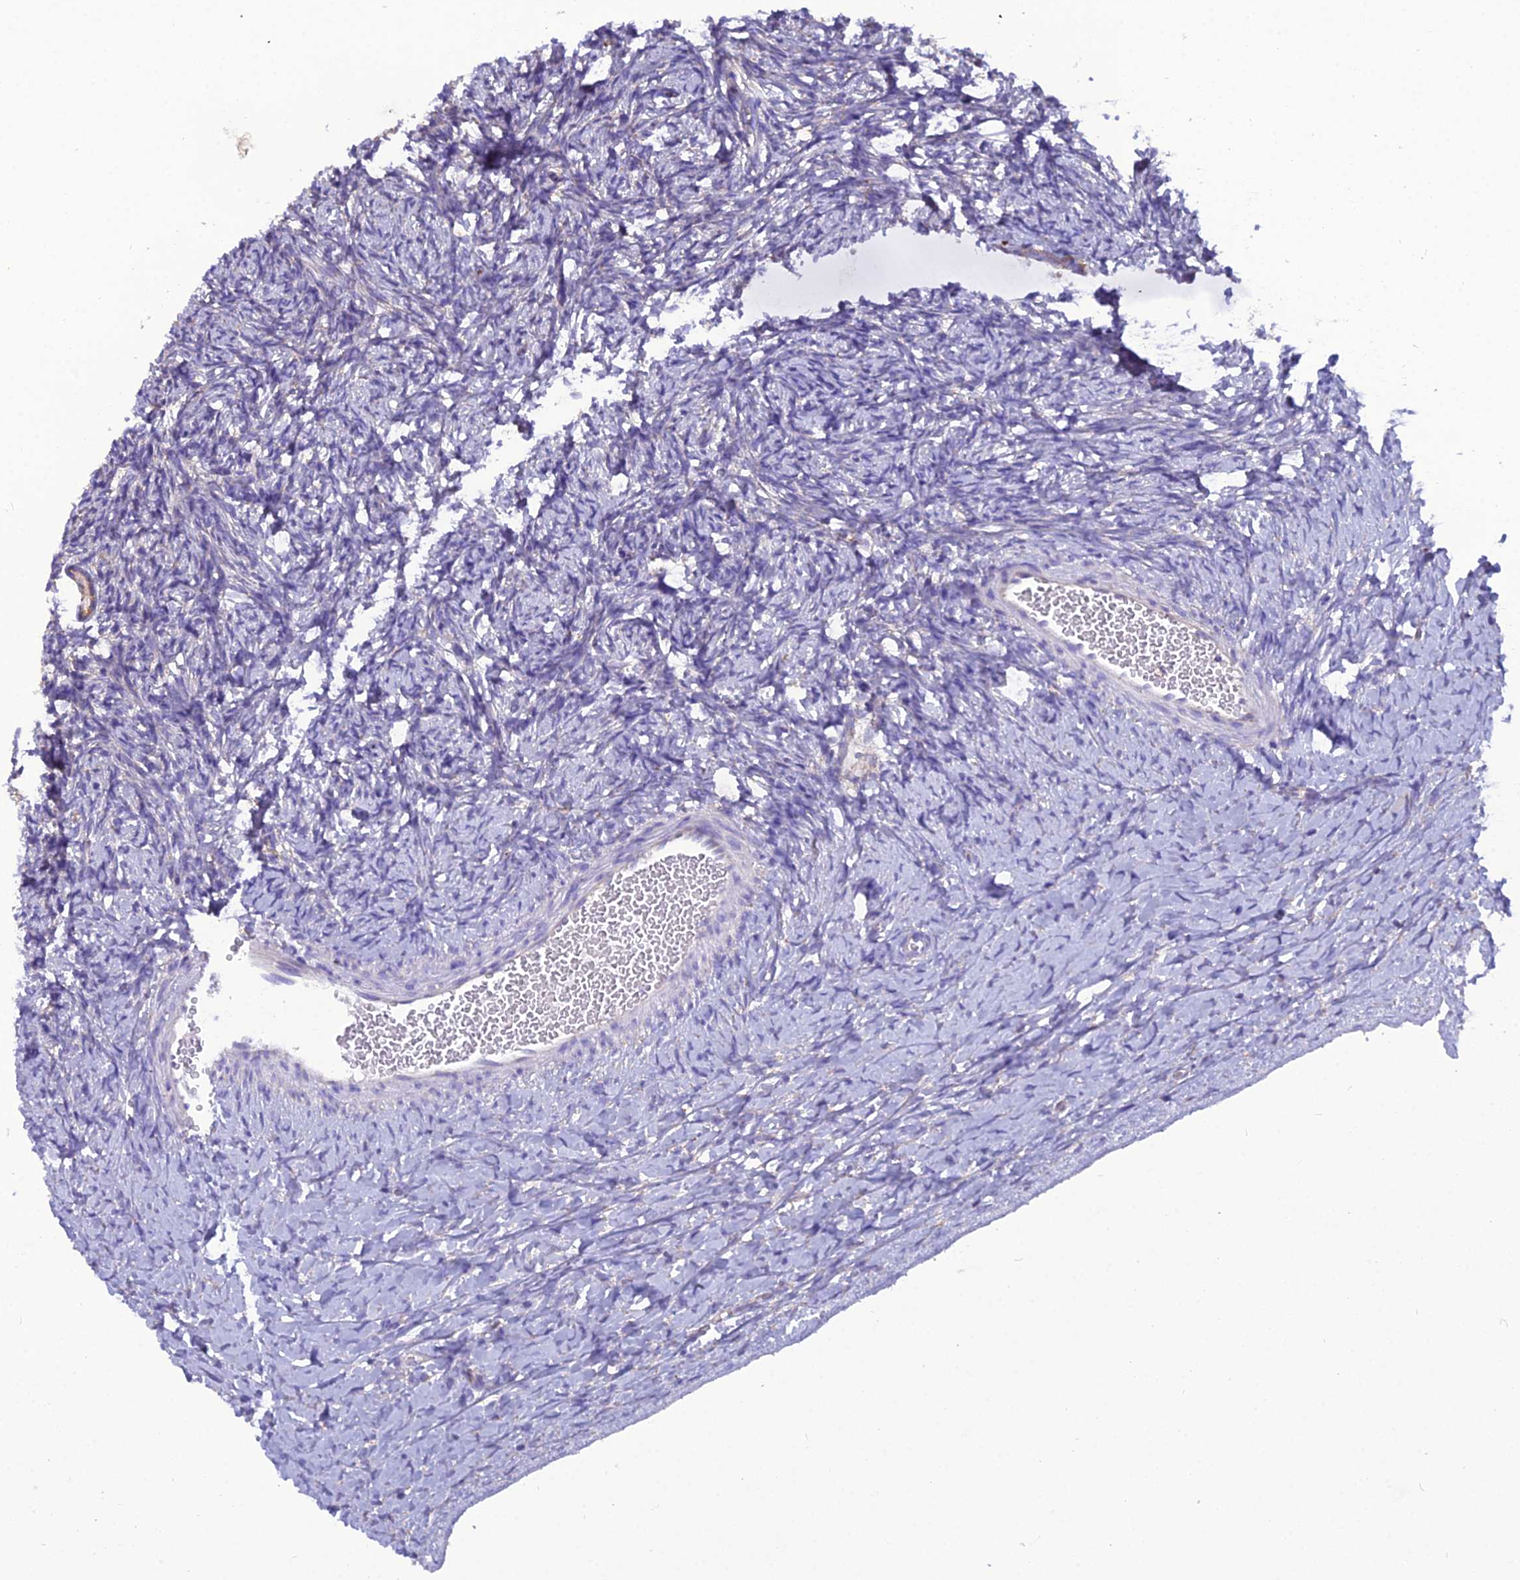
{"staining": {"intensity": "weak", "quantity": ">75%", "location": "cytoplasmic/membranous"}, "tissue": "ovary", "cell_type": "Follicle cells", "image_type": "normal", "snomed": [{"axis": "morphology", "description": "Normal tissue, NOS"}, {"axis": "morphology", "description": "Developmental malformation"}, {"axis": "topography", "description": "Ovary"}], "caption": "A low amount of weak cytoplasmic/membranous expression is appreciated in about >75% of follicle cells in normal ovary.", "gene": "GPD1", "patient": {"sex": "female", "age": 39}}